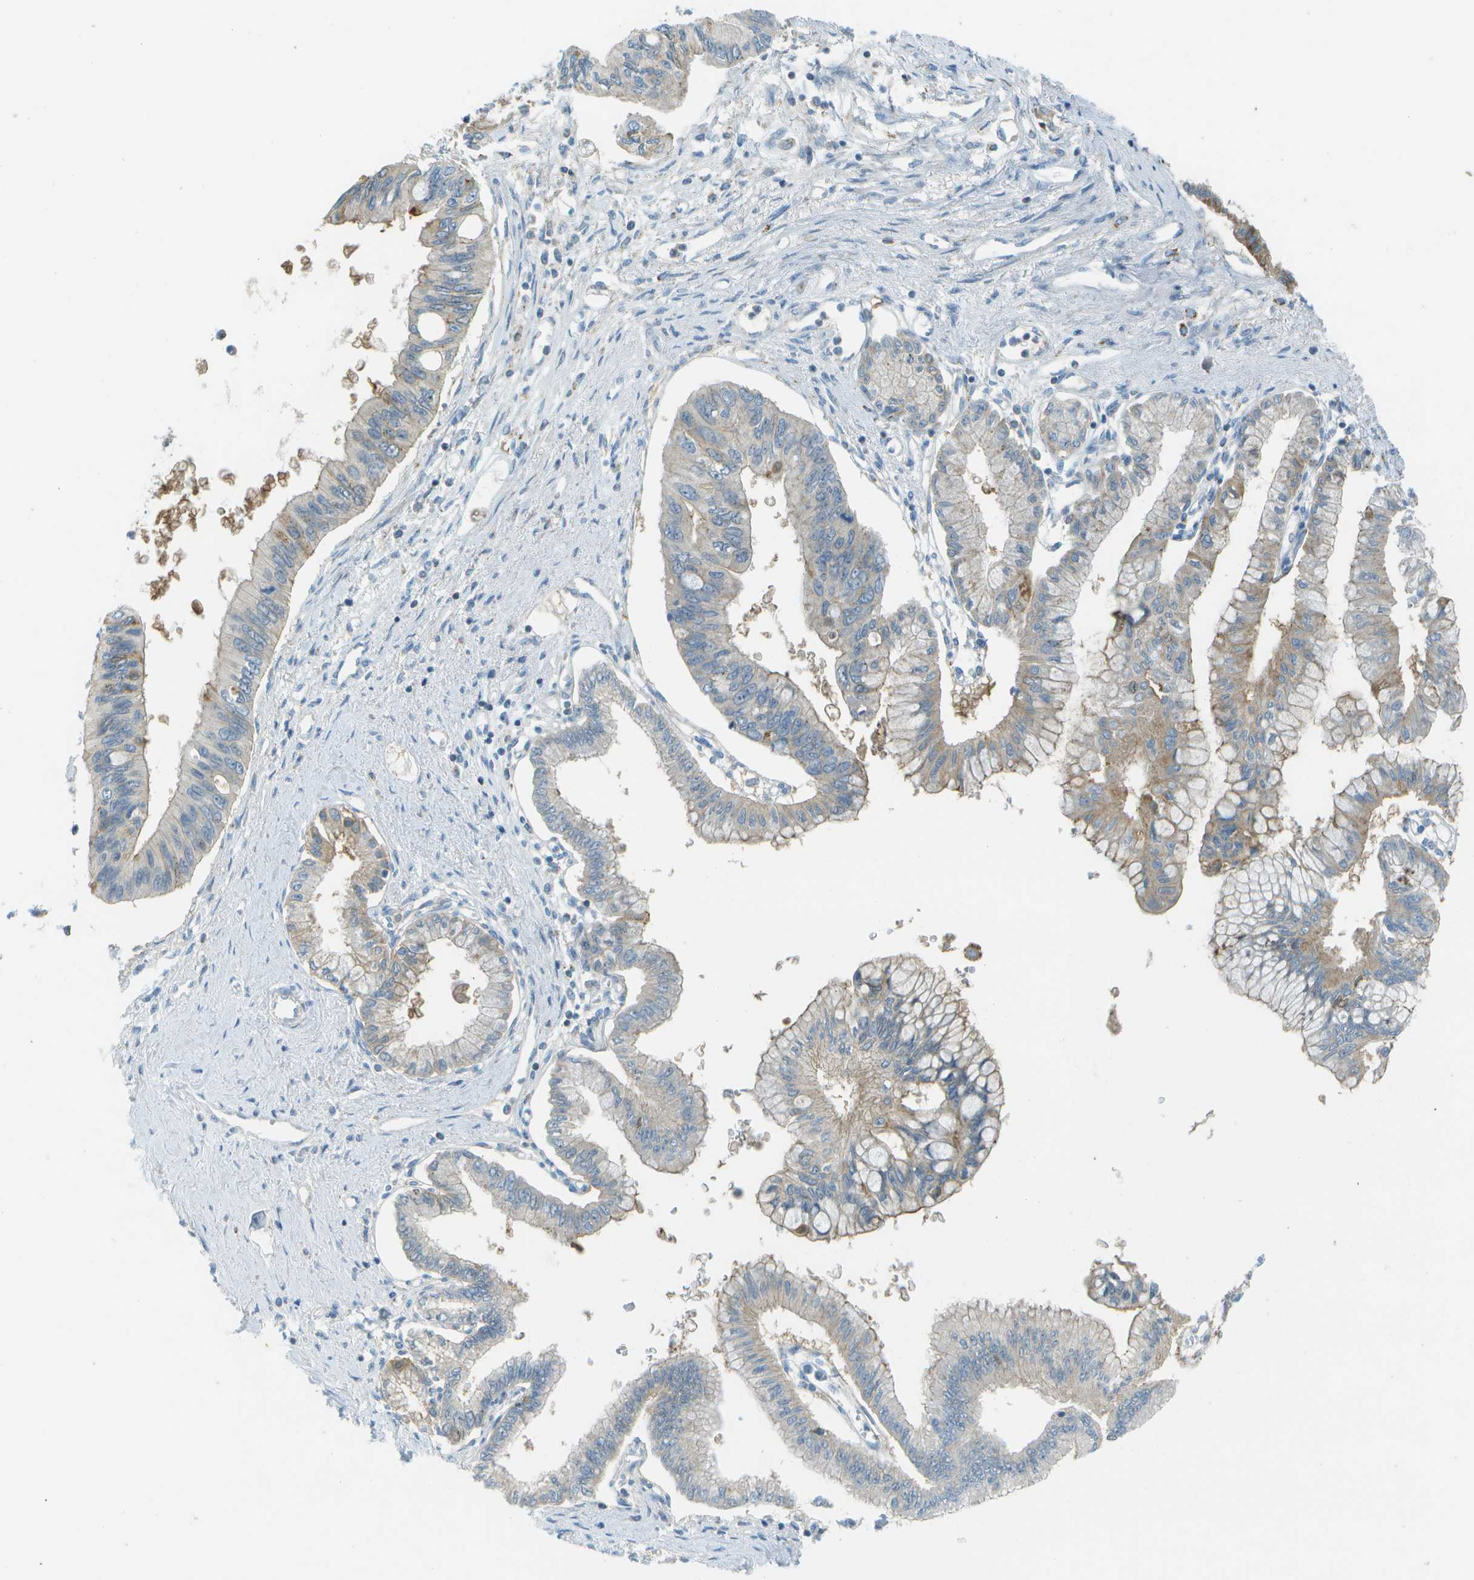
{"staining": {"intensity": "weak", "quantity": "25%-75%", "location": "cytoplasmic/membranous"}, "tissue": "pancreatic cancer", "cell_type": "Tumor cells", "image_type": "cancer", "snomed": [{"axis": "morphology", "description": "Adenocarcinoma, NOS"}, {"axis": "topography", "description": "Pancreas"}], "caption": "Tumor cells show low levels of weak cytoplasmic/membranous staining in about 25%-75% of cells in human pancreatic cancer.", "gene": "LRRC66", "patient": {"sex": "female", "age": 77}}